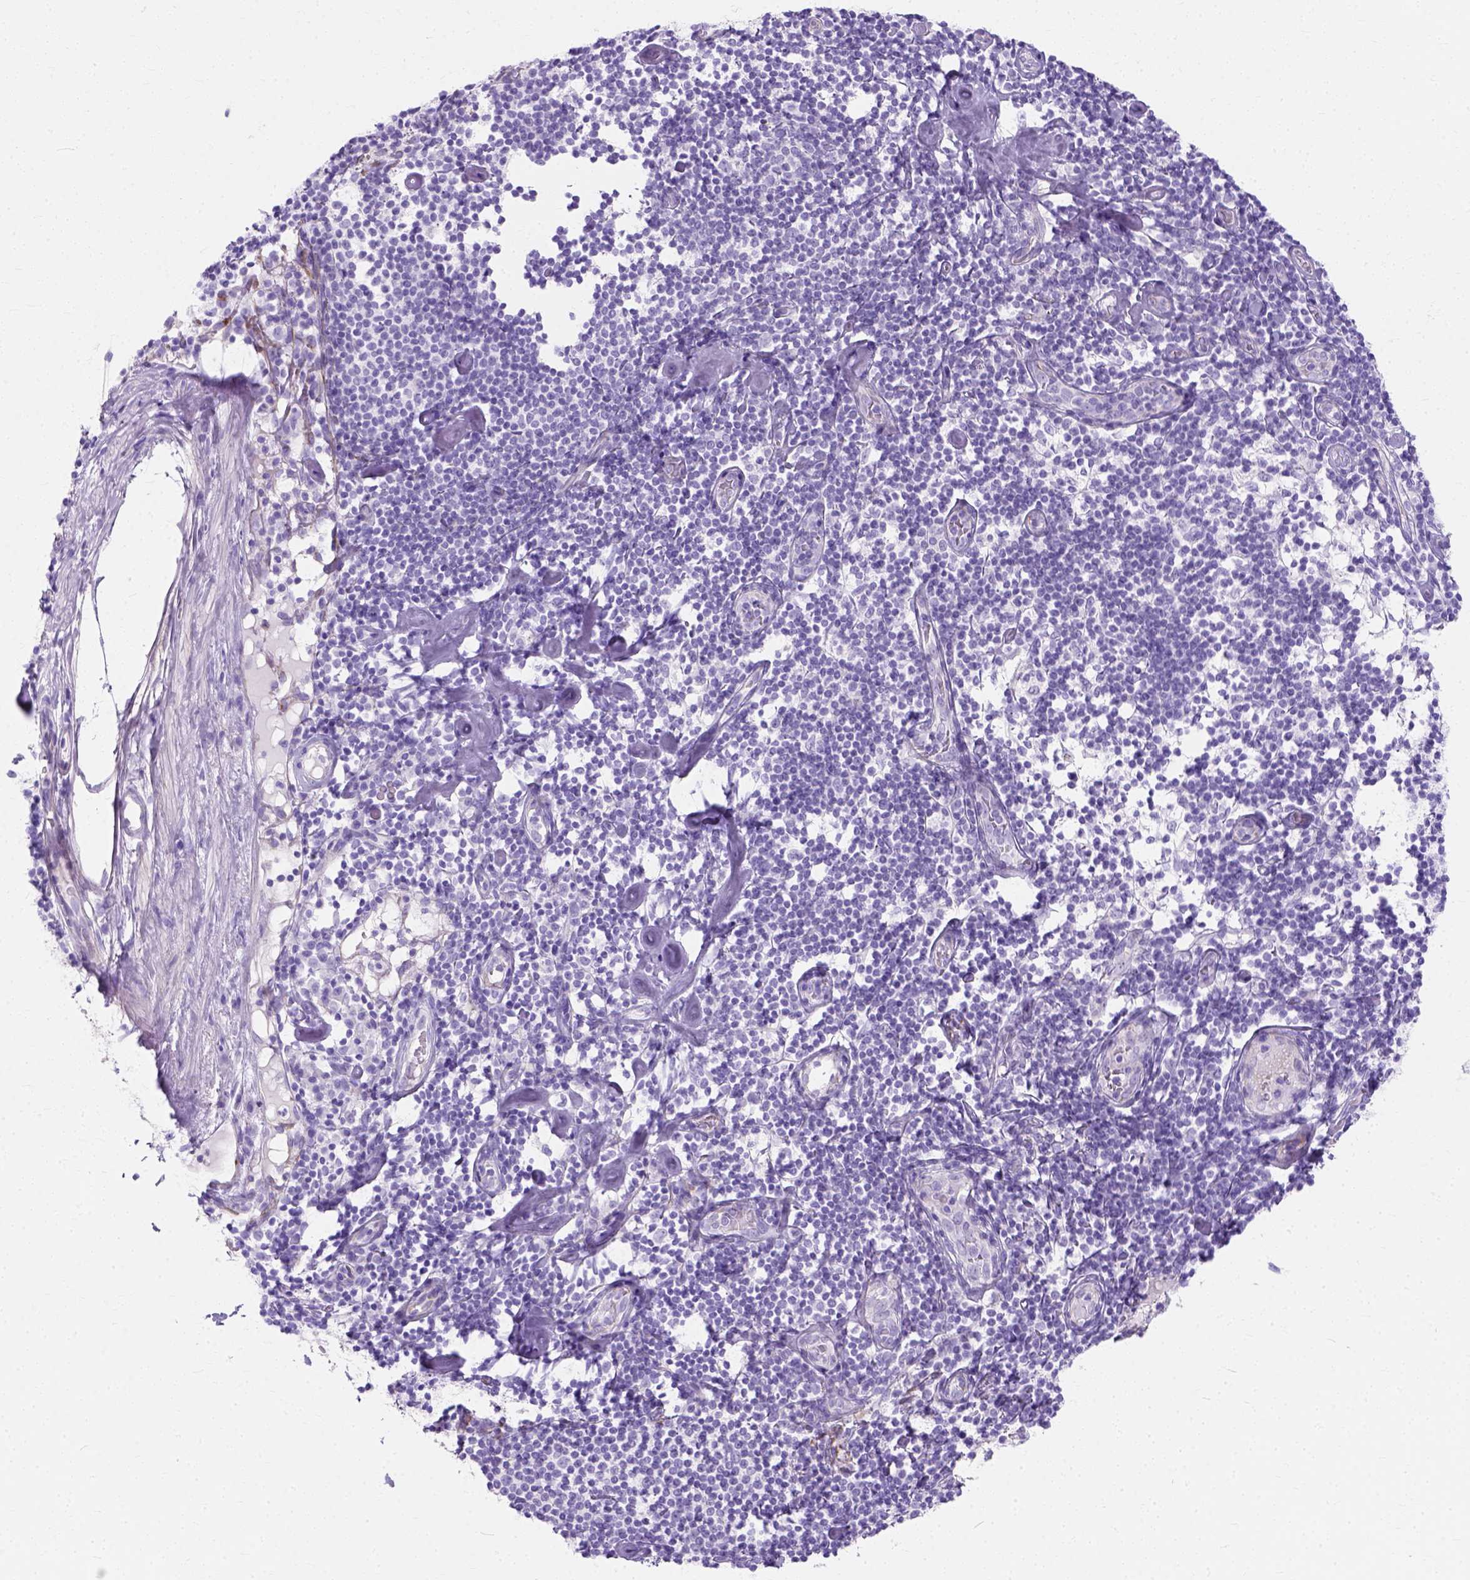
{"staining": {"intensity": "negative", "quantity": "none", "location": "none"}, "tissue": "melanoma", "cell_type": "Tumor cells", "image_type": "cancer", "snomed": [{"axis": "morphology", "description": "Malignant melanoma, Metastatic site"}, {"axis": "topography", "description": "Lymph node"}], "caption": "A high-resolution micrograph shows immunohistochemistry (IHC) staining of malignant melanoma (metastatic site), which reveals no significant expression in tumor cells.", "gene": "MYH15", "patient": {"sex": "female", "age": 64}}